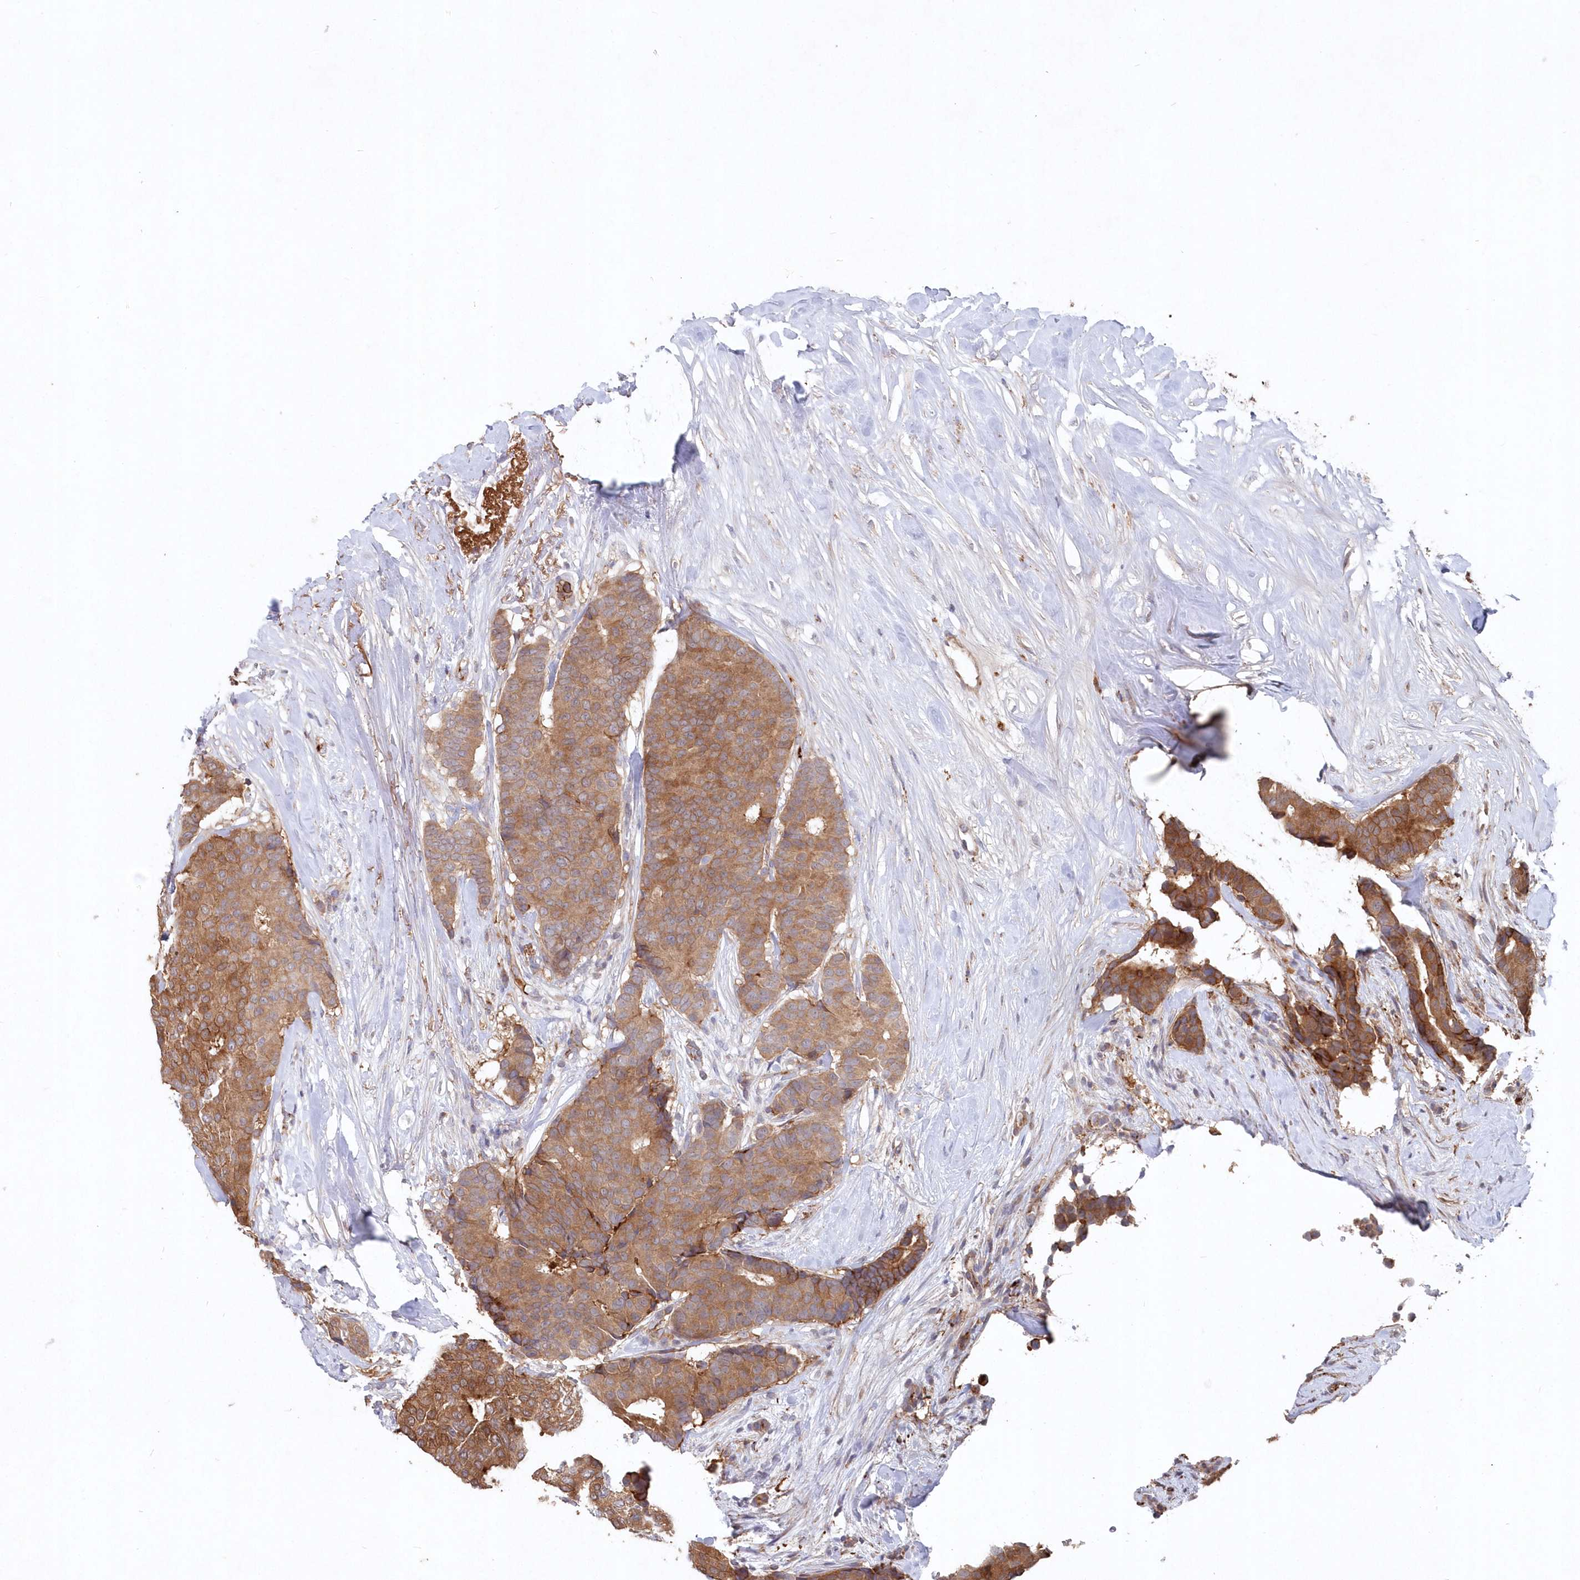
{"staining": {"intensity": "moderate", "quantity": ">75%", "location": "cytoplasmic/membranous"}, "tissue": "breast cancer", "cell_type": "Tumor cells", "image_type": "cancer", "snomed": [{"axis": "morphology", "description": "Duct carcinoma"}, {"axis": "topography", "description": "Breast"}], "caption": "Immunohistochemical staining of human breast intraductal carcinoma demonstrates moderate cytoplasmic/membranous protein staining in approximately >75% of tumor cells.", "gene": "ABHD14B", "patient": {"sex": "female", "age": 75}}